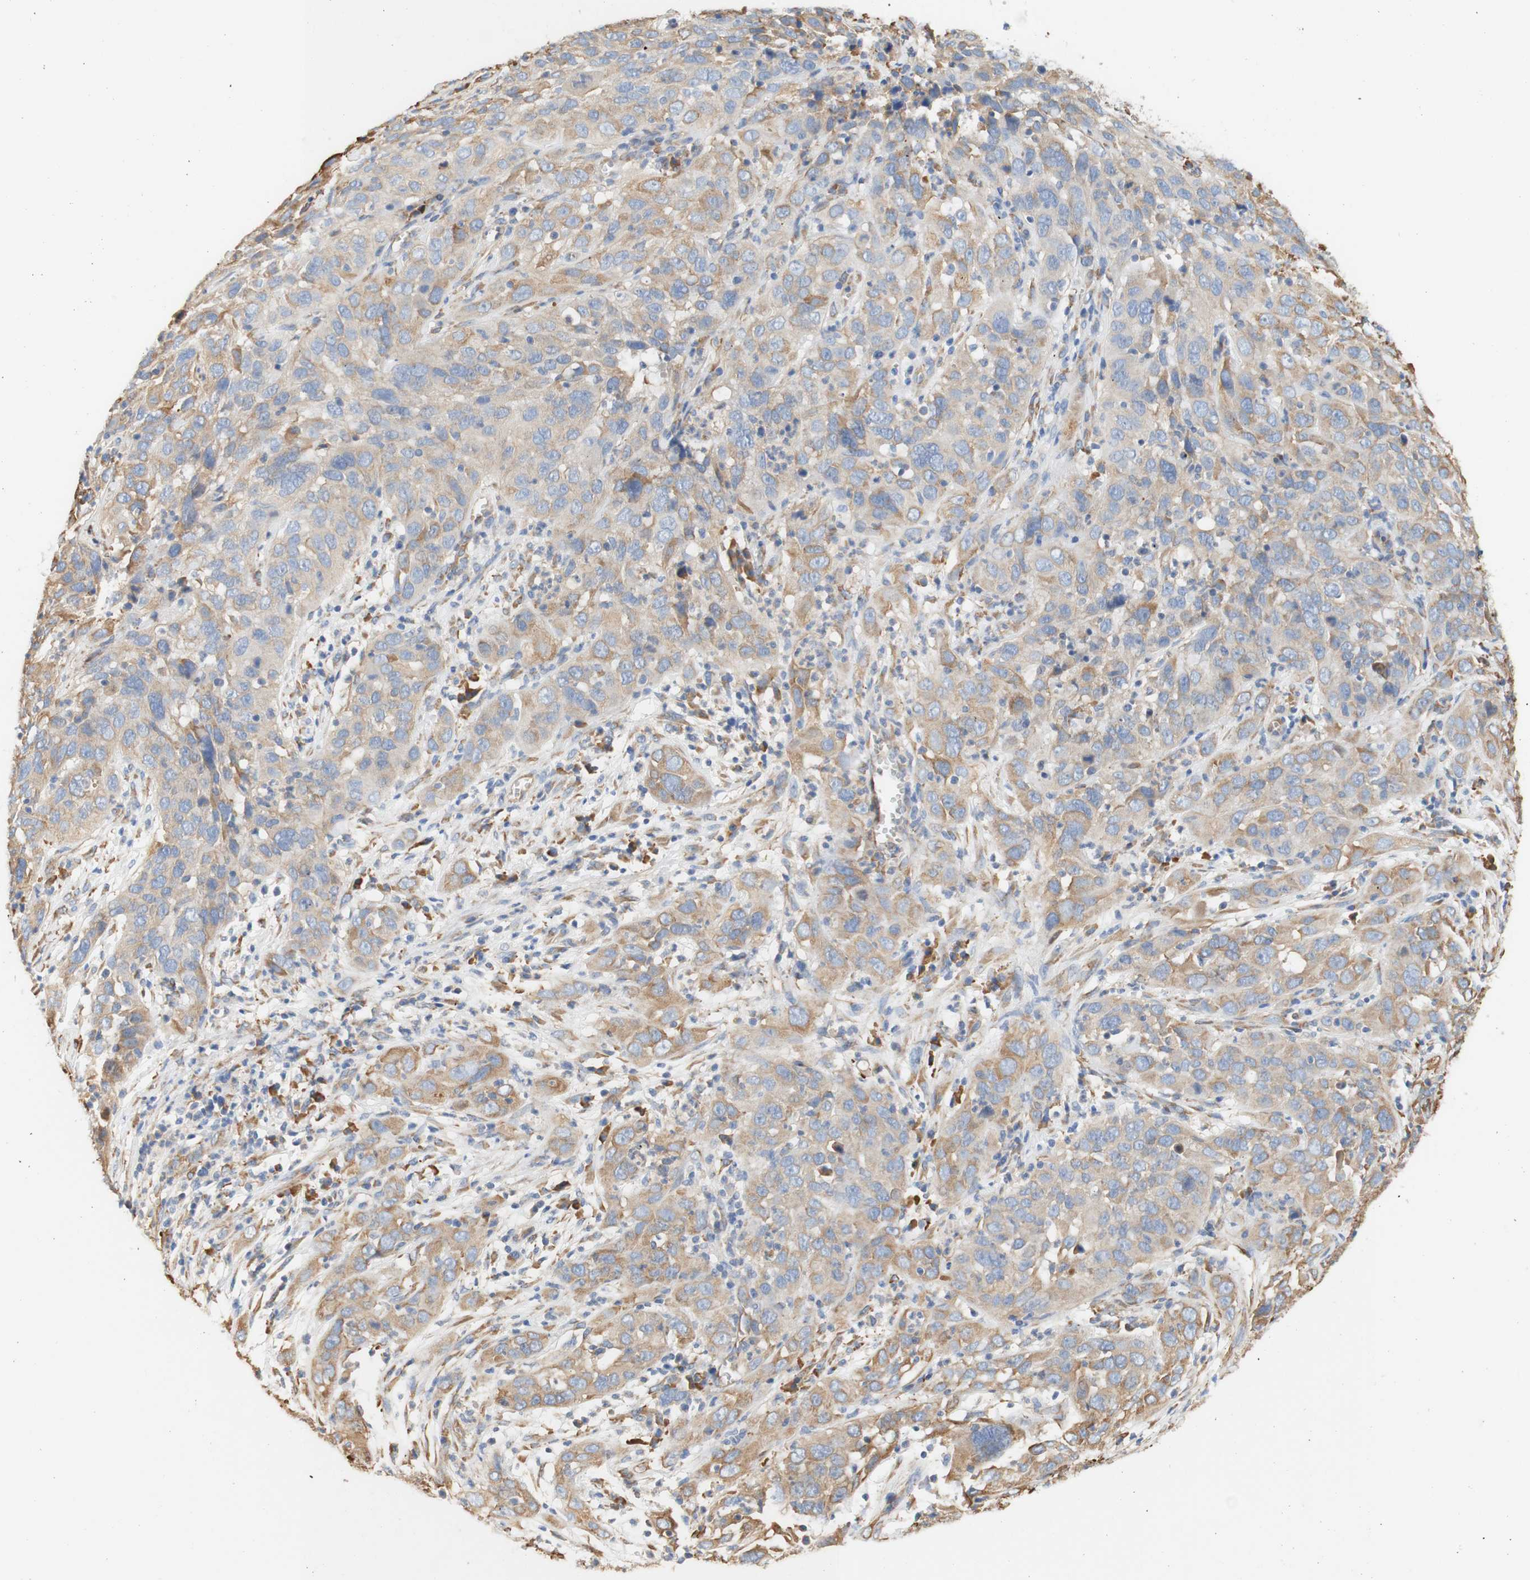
{"staining": {"intensity": "weak", "quantity": "25%-75%", "location": "cytoplasmic/membranous"}, "tissue": "cervical cancer", "cell_type": "Tumor cells", "image_type": "cancer", "snomed": [{"axis": "morphology", "description": "Squamous cell carcinoma, NOS"}, {"axis": "topography", "description": "Cervix"}], "caption": "Immunohistochemical staining of human cervical cancer (squamous cell carcinoma) shows low levels of weak cytoplasmic/membranous positivity in approximately 25%-75% of tumor cells.", "gene": "EIF2AK4", "patient": {"sex": "female", "age": 32}}